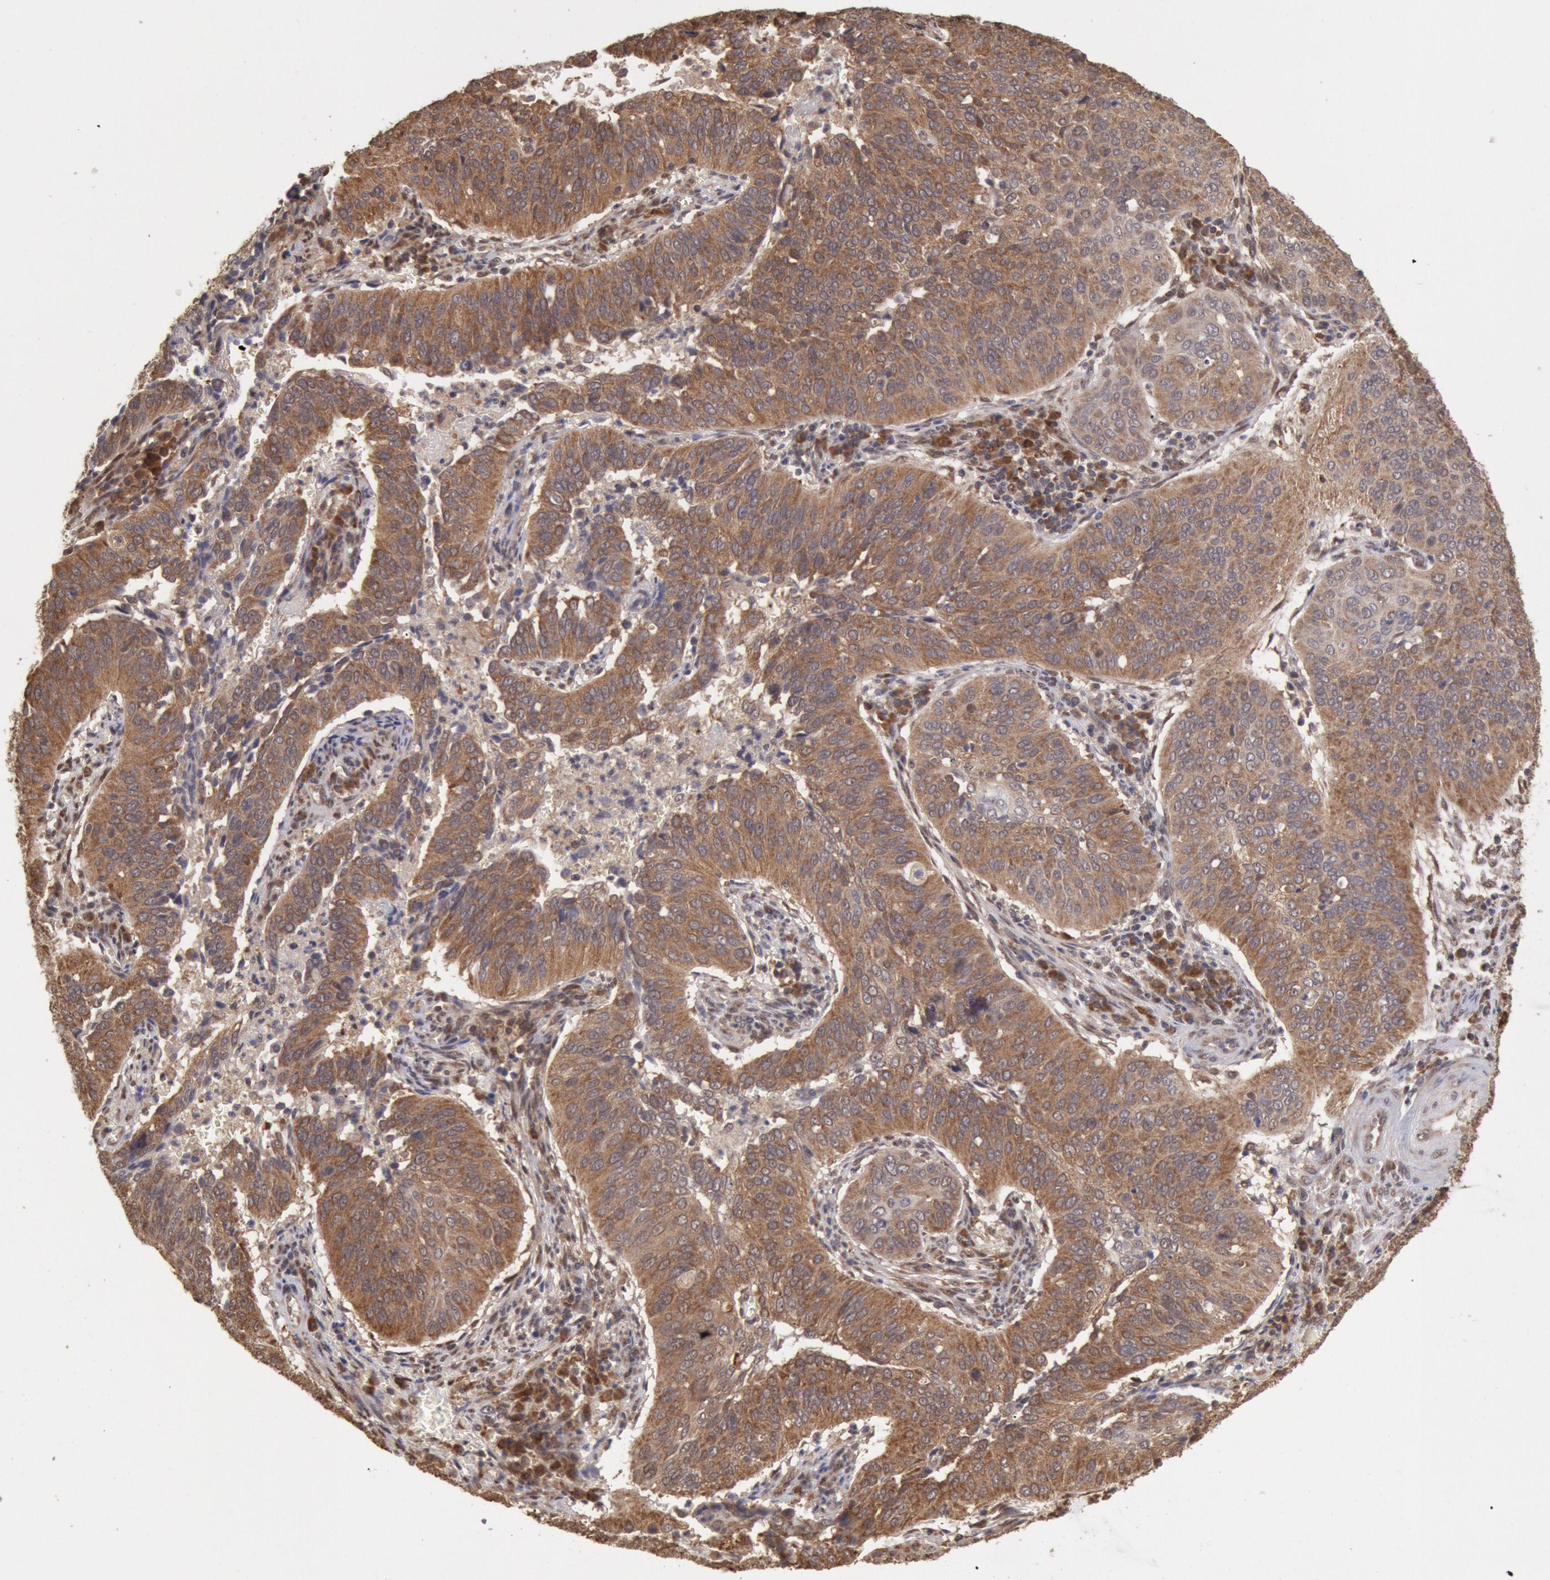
{"staining": {"intensity": "moderate", "quantity": ">75%", "location": "cytoplasmic/membranous"}, "tissue": "cervical cancer", "cell_type": "Tumor cells", "image_type": "cancer", "snomed": [{"axis": "morphology", "description": "Squamous cell carcinoma, NOS"}, {"axis": "topography", "description": "Cervix"}], "caption": "This is an image of immunohistochemistry (IHC) staining of cervical squamous cell carcinoma, which shows moderate expression in the cytoplasmic/membranous of tumor cells.", "gene": "STX17", "patient": {"sex": "female", "age": 39}}